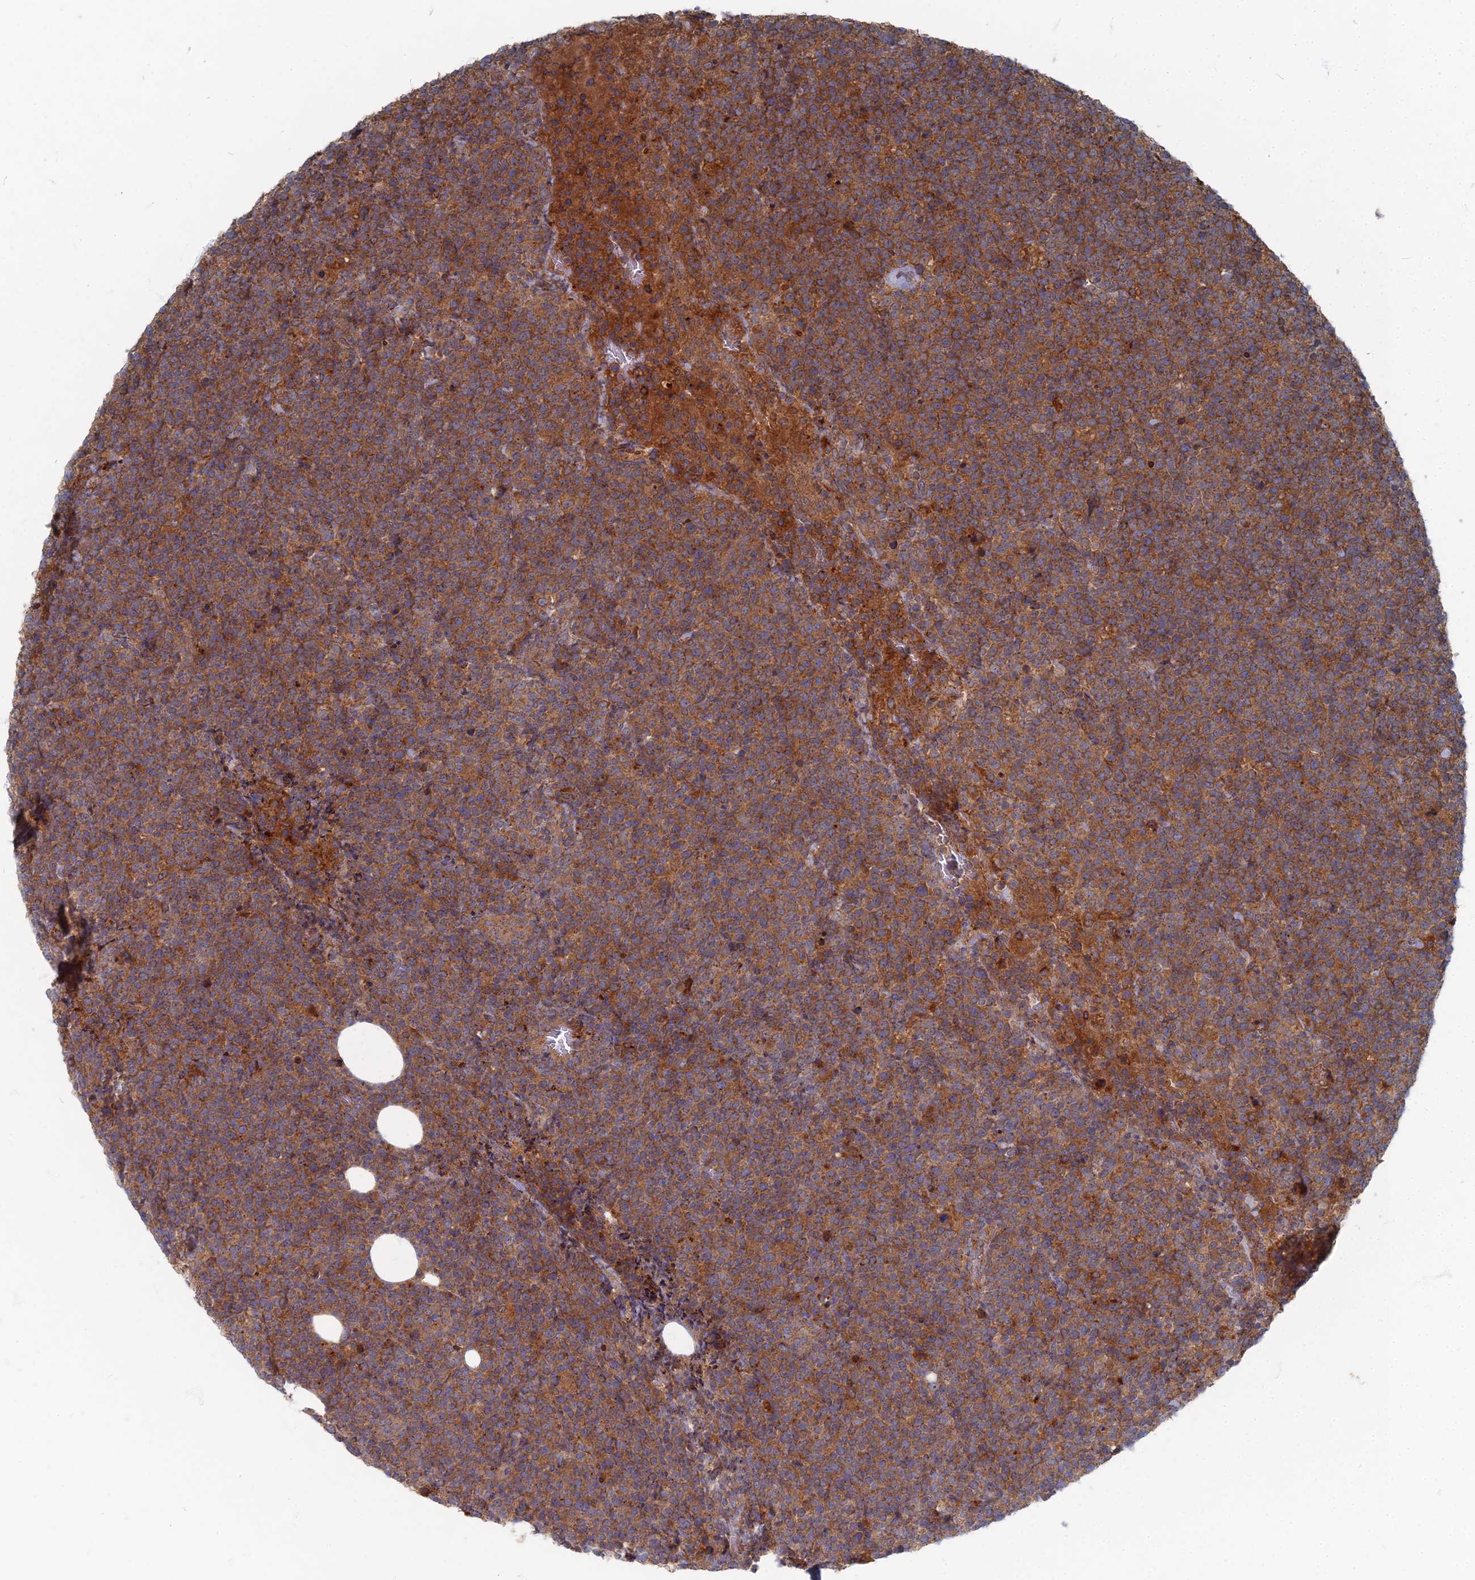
{"staining": {"intensity": "strong", "quantity": ">75%", "location": "cytoplasmic/membranous"}, "tissue": "lymphoma", "cell_type": "Tumor cells", "image_type": "cancer", "snomed": [{"axis": "morphology", "description": "Malignant lymphoma, non-Hodgkin's type, High grade"}, {"axis": "topography", "description": "Lymph node"}], "caption": "Tumor cells show high levels of strong cytoplasmic/membranous positivity in approximately >75% of cells in high-grade malignant lymphoma, non-Hodgkin's type.", "gene": "PPCDC", "patient": {"sex": "male", "age": 61}}